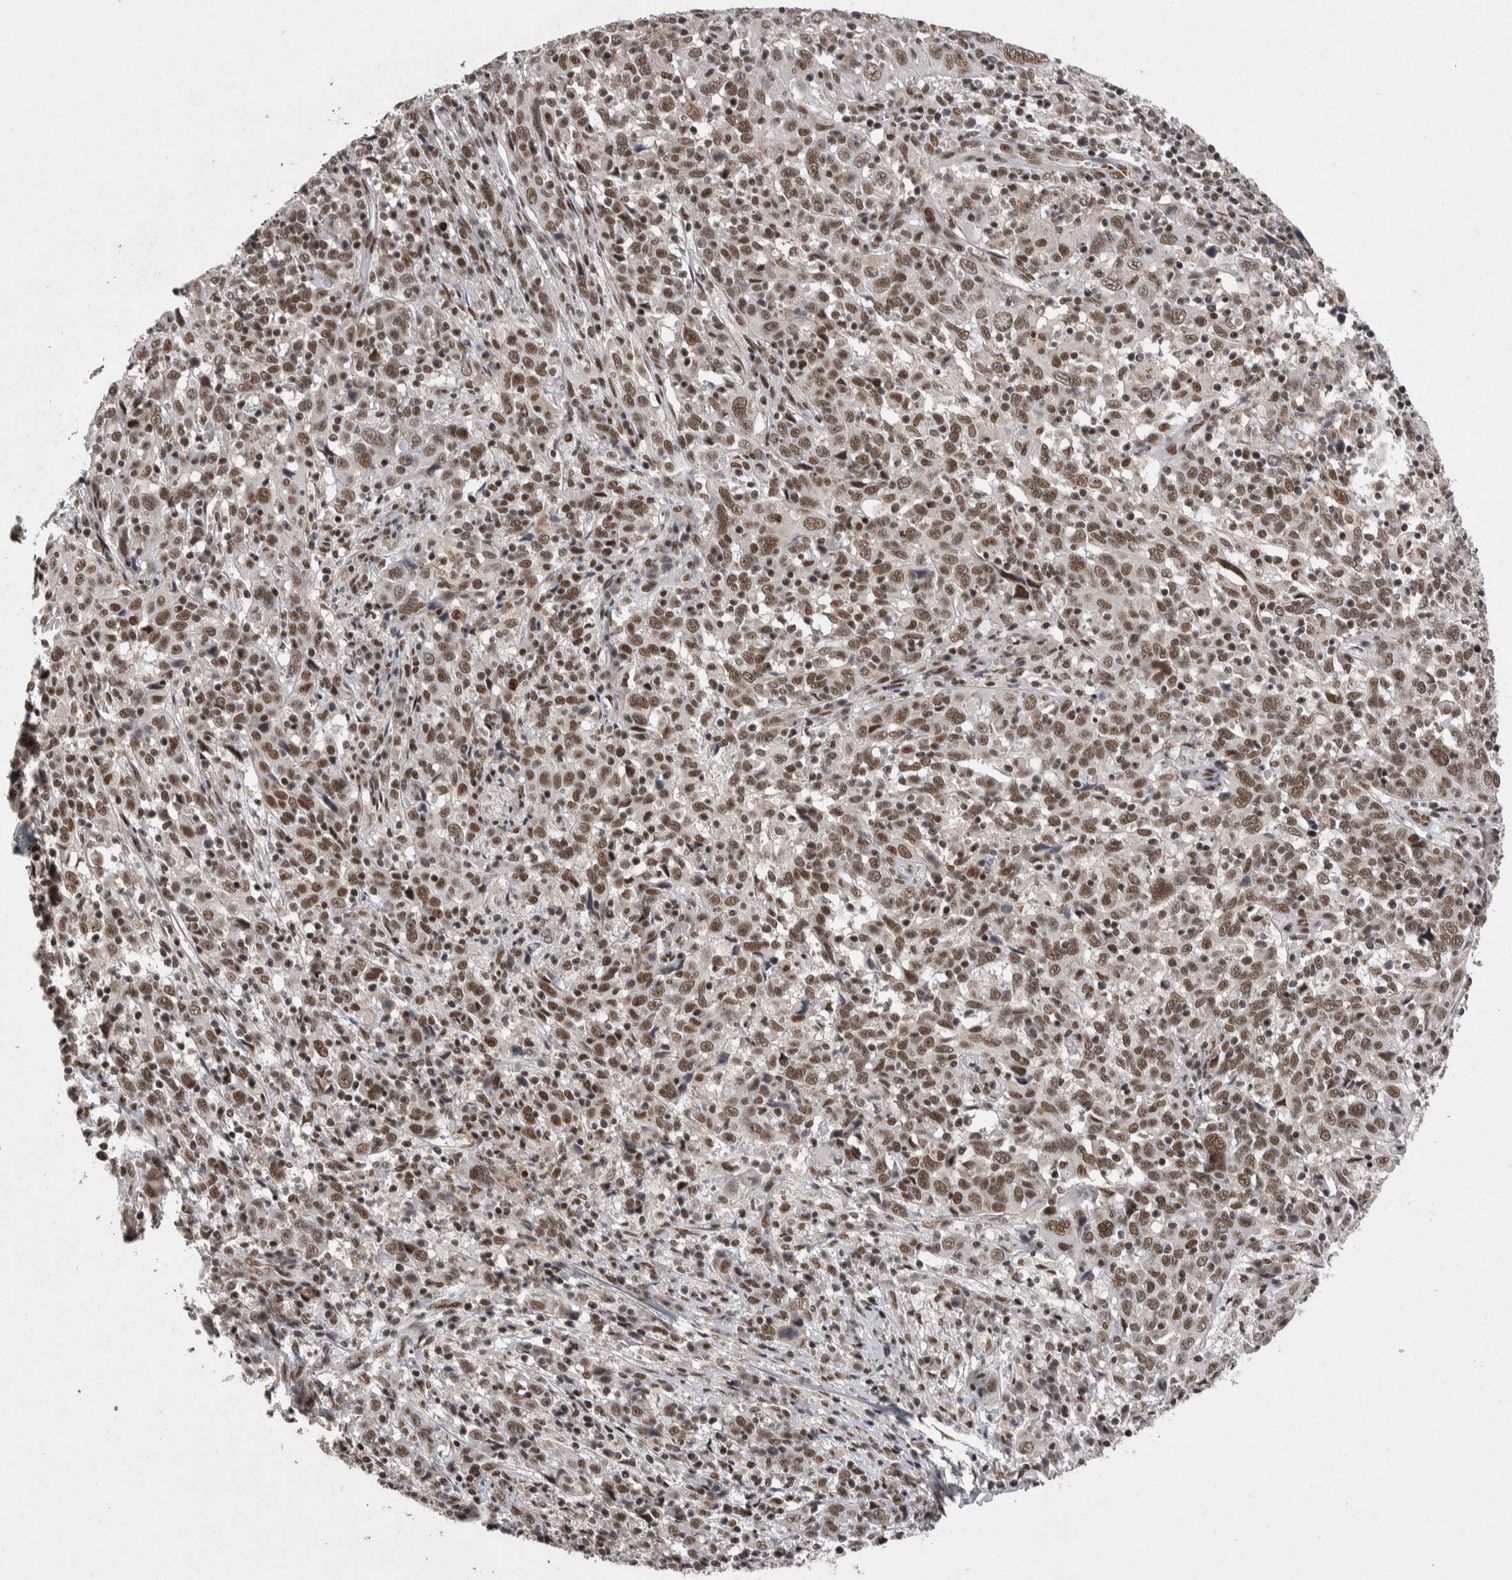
{"staining": {"intensity": "moderate", "quantity": ">75%", "location": "nuclear"}, "tissue": "cervical cancer", "cell_type": "Tumor cells", "image_type": "cancer", "snomed": [{"axis": "morphology", "description": "Squamous cell carcinoma, NOS"}, {"axis": "topography", "description": "Cervix"}], "caption": "Moderate nuclear protein positivity is seen in about >75% of tumor cells in cervical squamous cell carcinoma.", "gene": "DMTF1", "patient": {"sex": "female", "age": 46}}